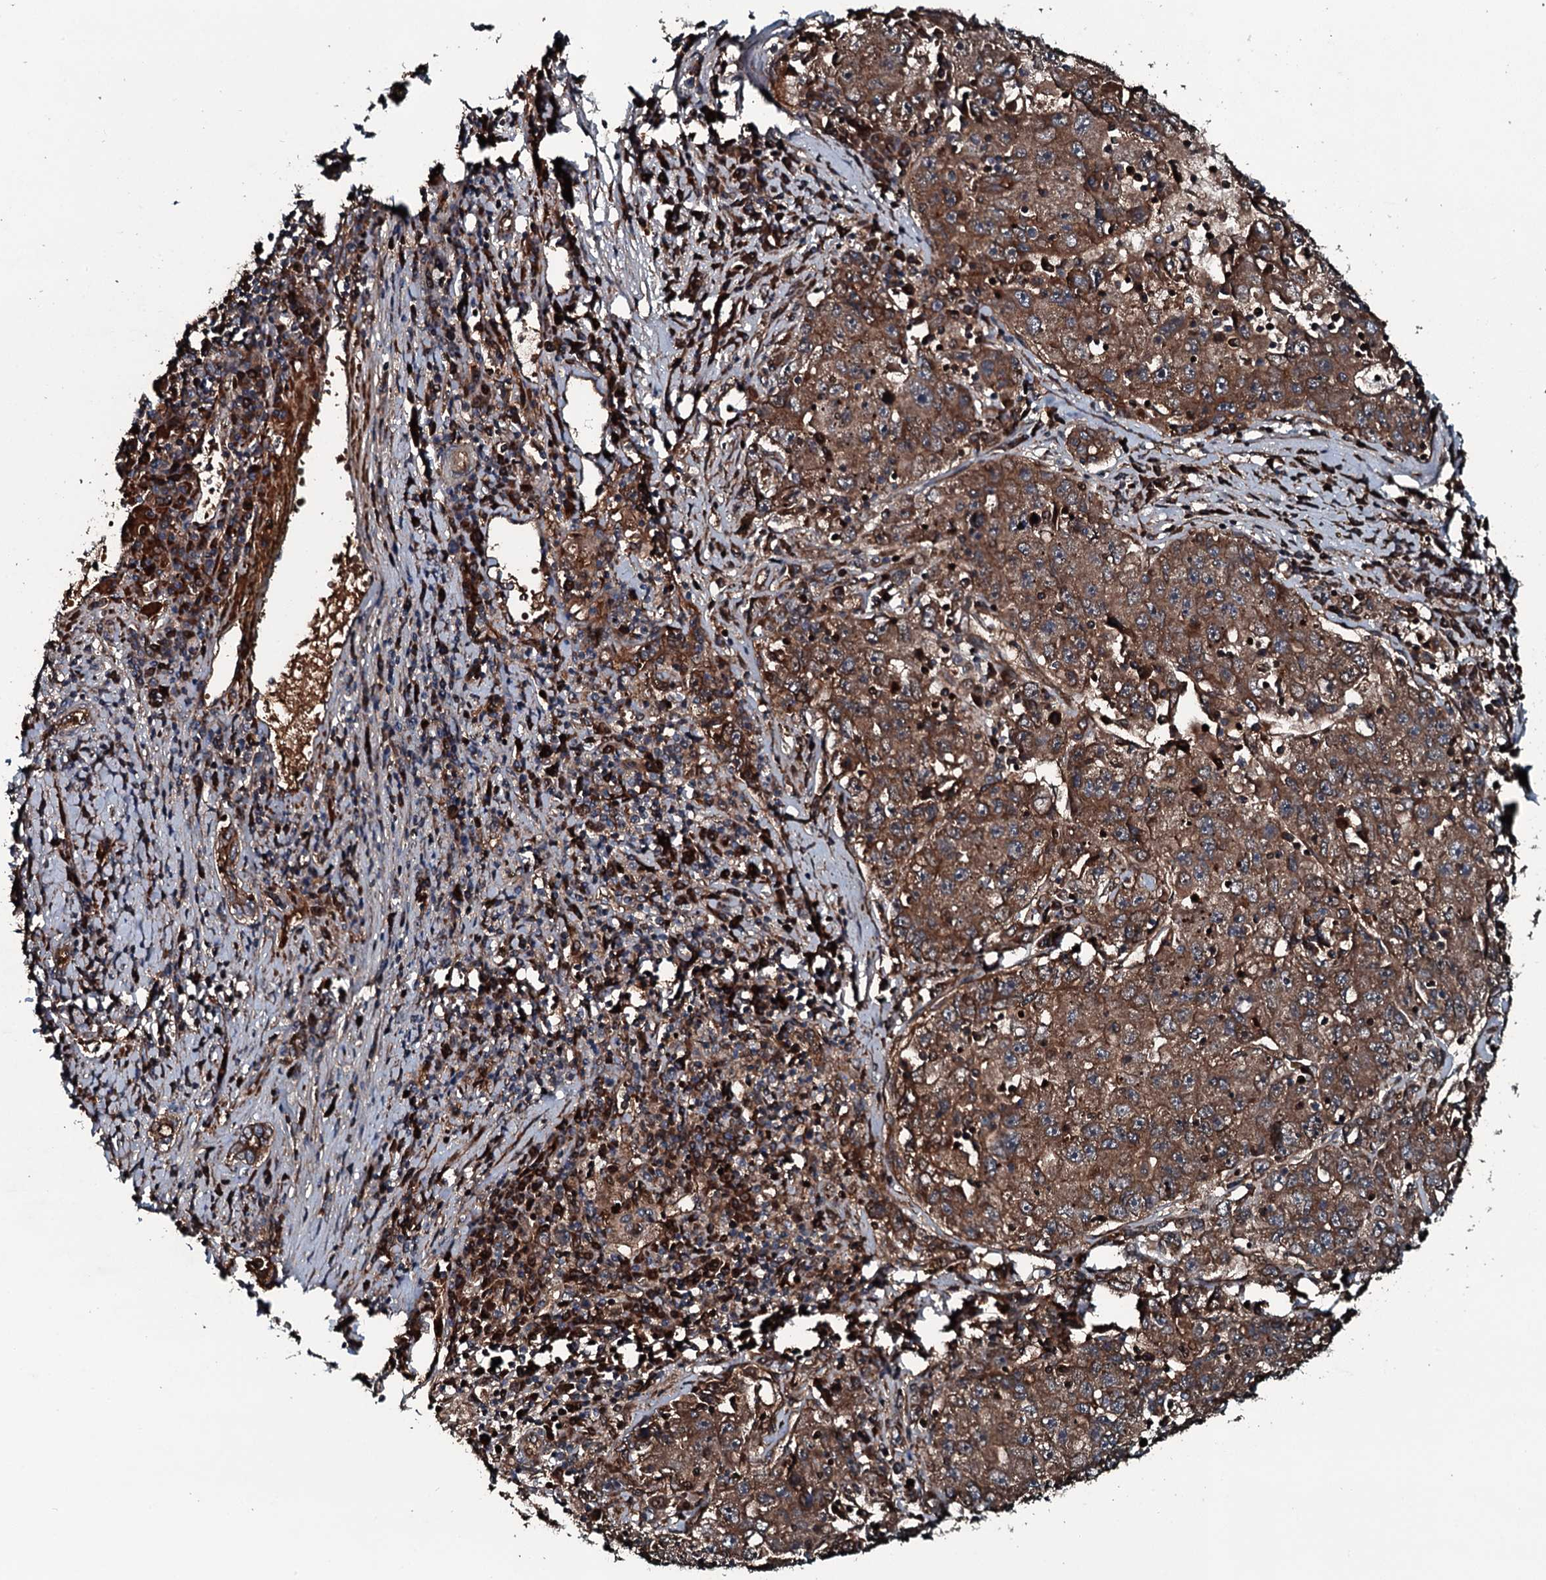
{"staining": {"intensity": "moderate", "quantity": ">75%", "location": "cytoplasmic/membranous"}, "tissue": "liver cancer", "cell_type": "Tumor cells", "image_type": "cancer", "snomed": [{"axis": "morphology", "description": "Carcinoma, Hepatocellular, NOS"}, {"axis": "topography", "description": "Liver"}], "caption": "The image displays immunohistochemical staining of liver cancer. There is moderate cytoplasmic/membranous staining is seen in approximately >75% of tumor cells.", "gene": "TRIM7", "patient": {"sex": "male", "age": 49}}